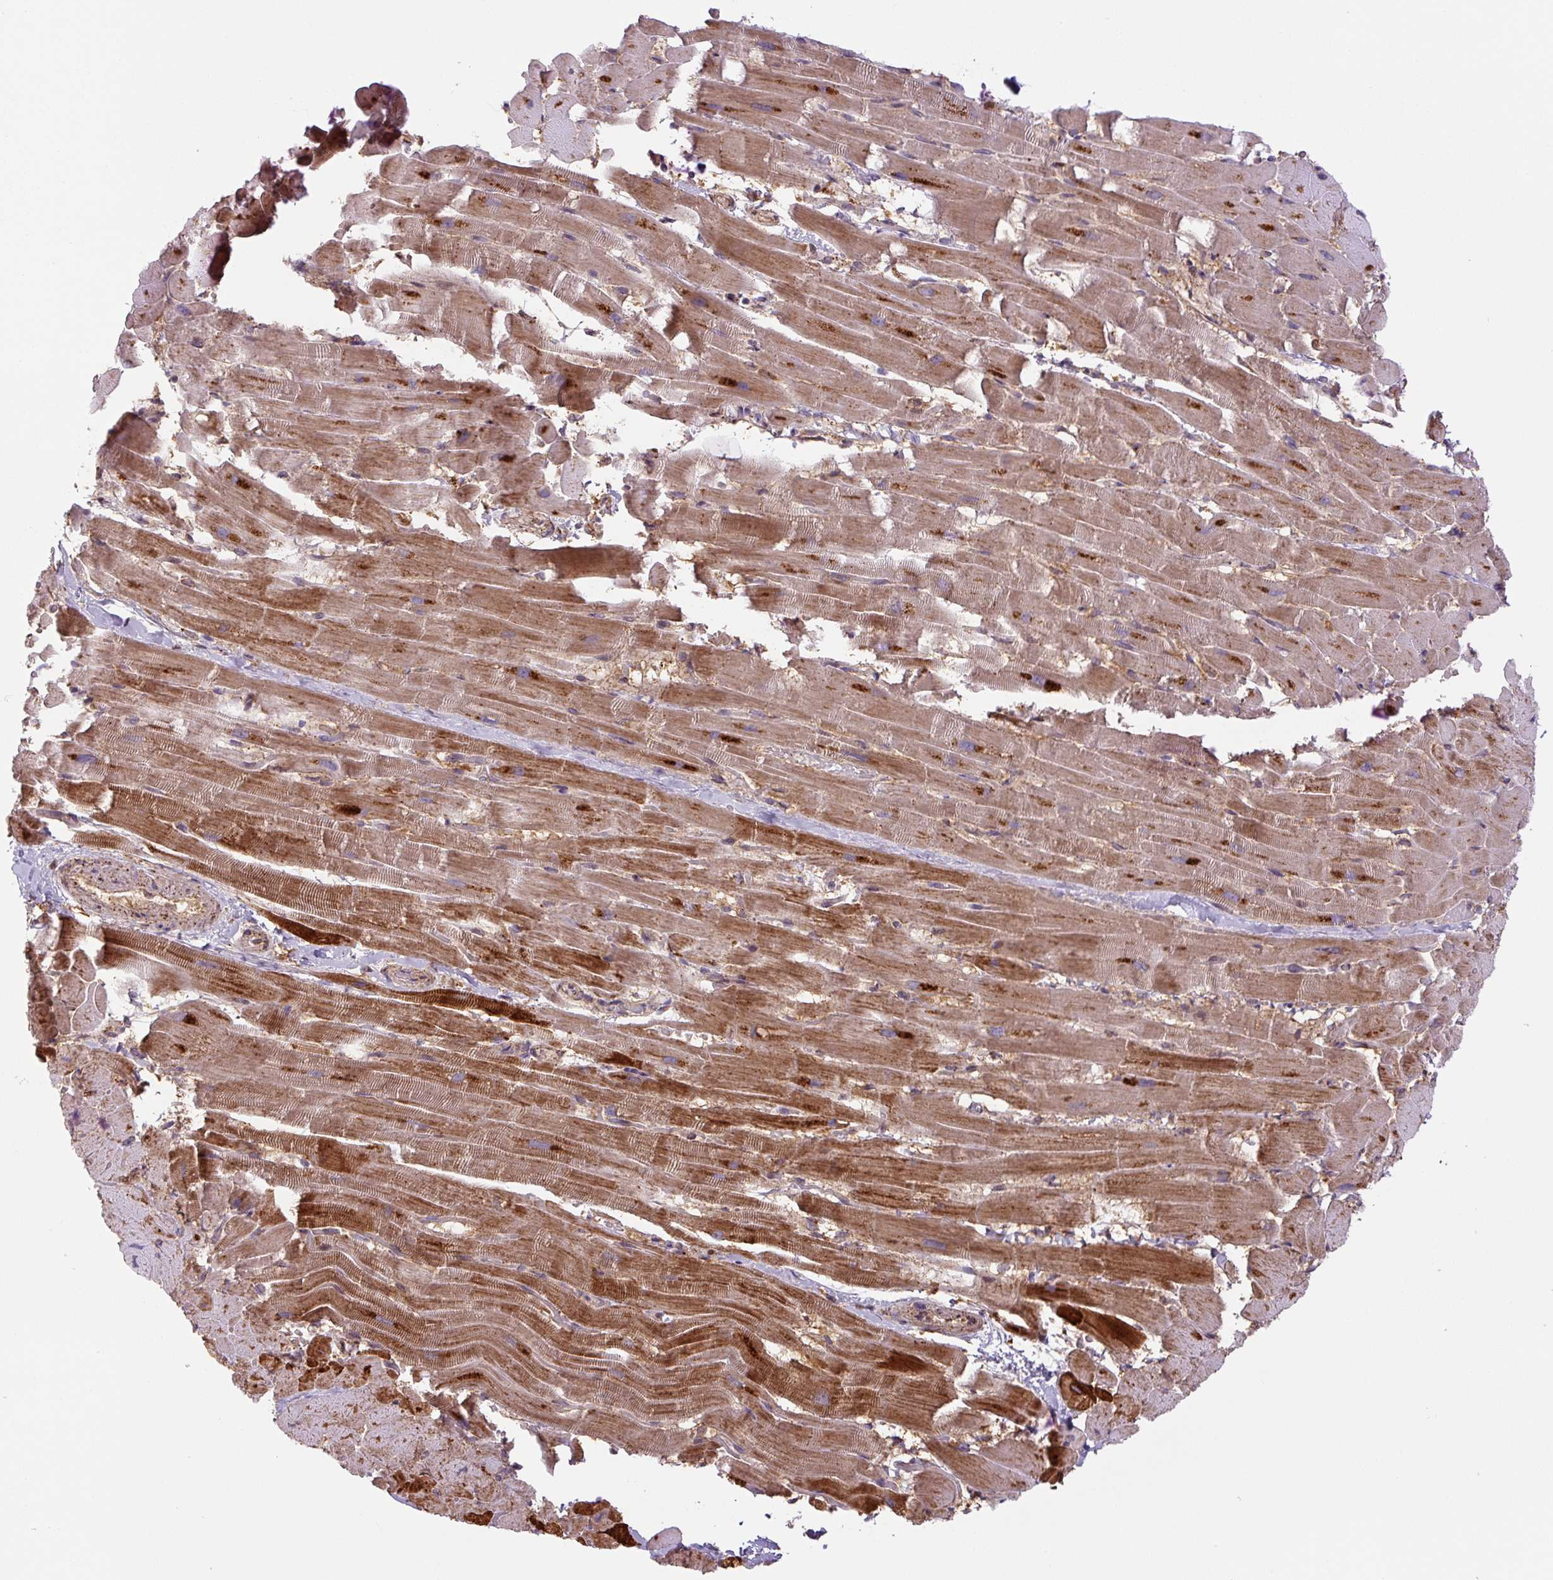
{"staining": {"intensity": "strong", "quantity": "25%-75%", "location": "cytoplasmic/membranous"}, "tissue": "heart muscle", "cell_type": "Cardiomyocytes", "image_type": "normal", "snomed": [{"axis": "morphology", "description": "Normal tissue, NOS"}, {"axis": "topography", "description": "Heart"}], "caption": "High-power microscopy captured an immunohistochemistry photomicrograph of benign heart muscle, revealing strong cytoplasmic/membranous staining in about 25%-75% of cardiomyocytes. The protein of interest is shown in brown color, while the nuclei are stained blue.", "gene": "ZSWIM7", "patient": {"sex": "male", "age": 37}}